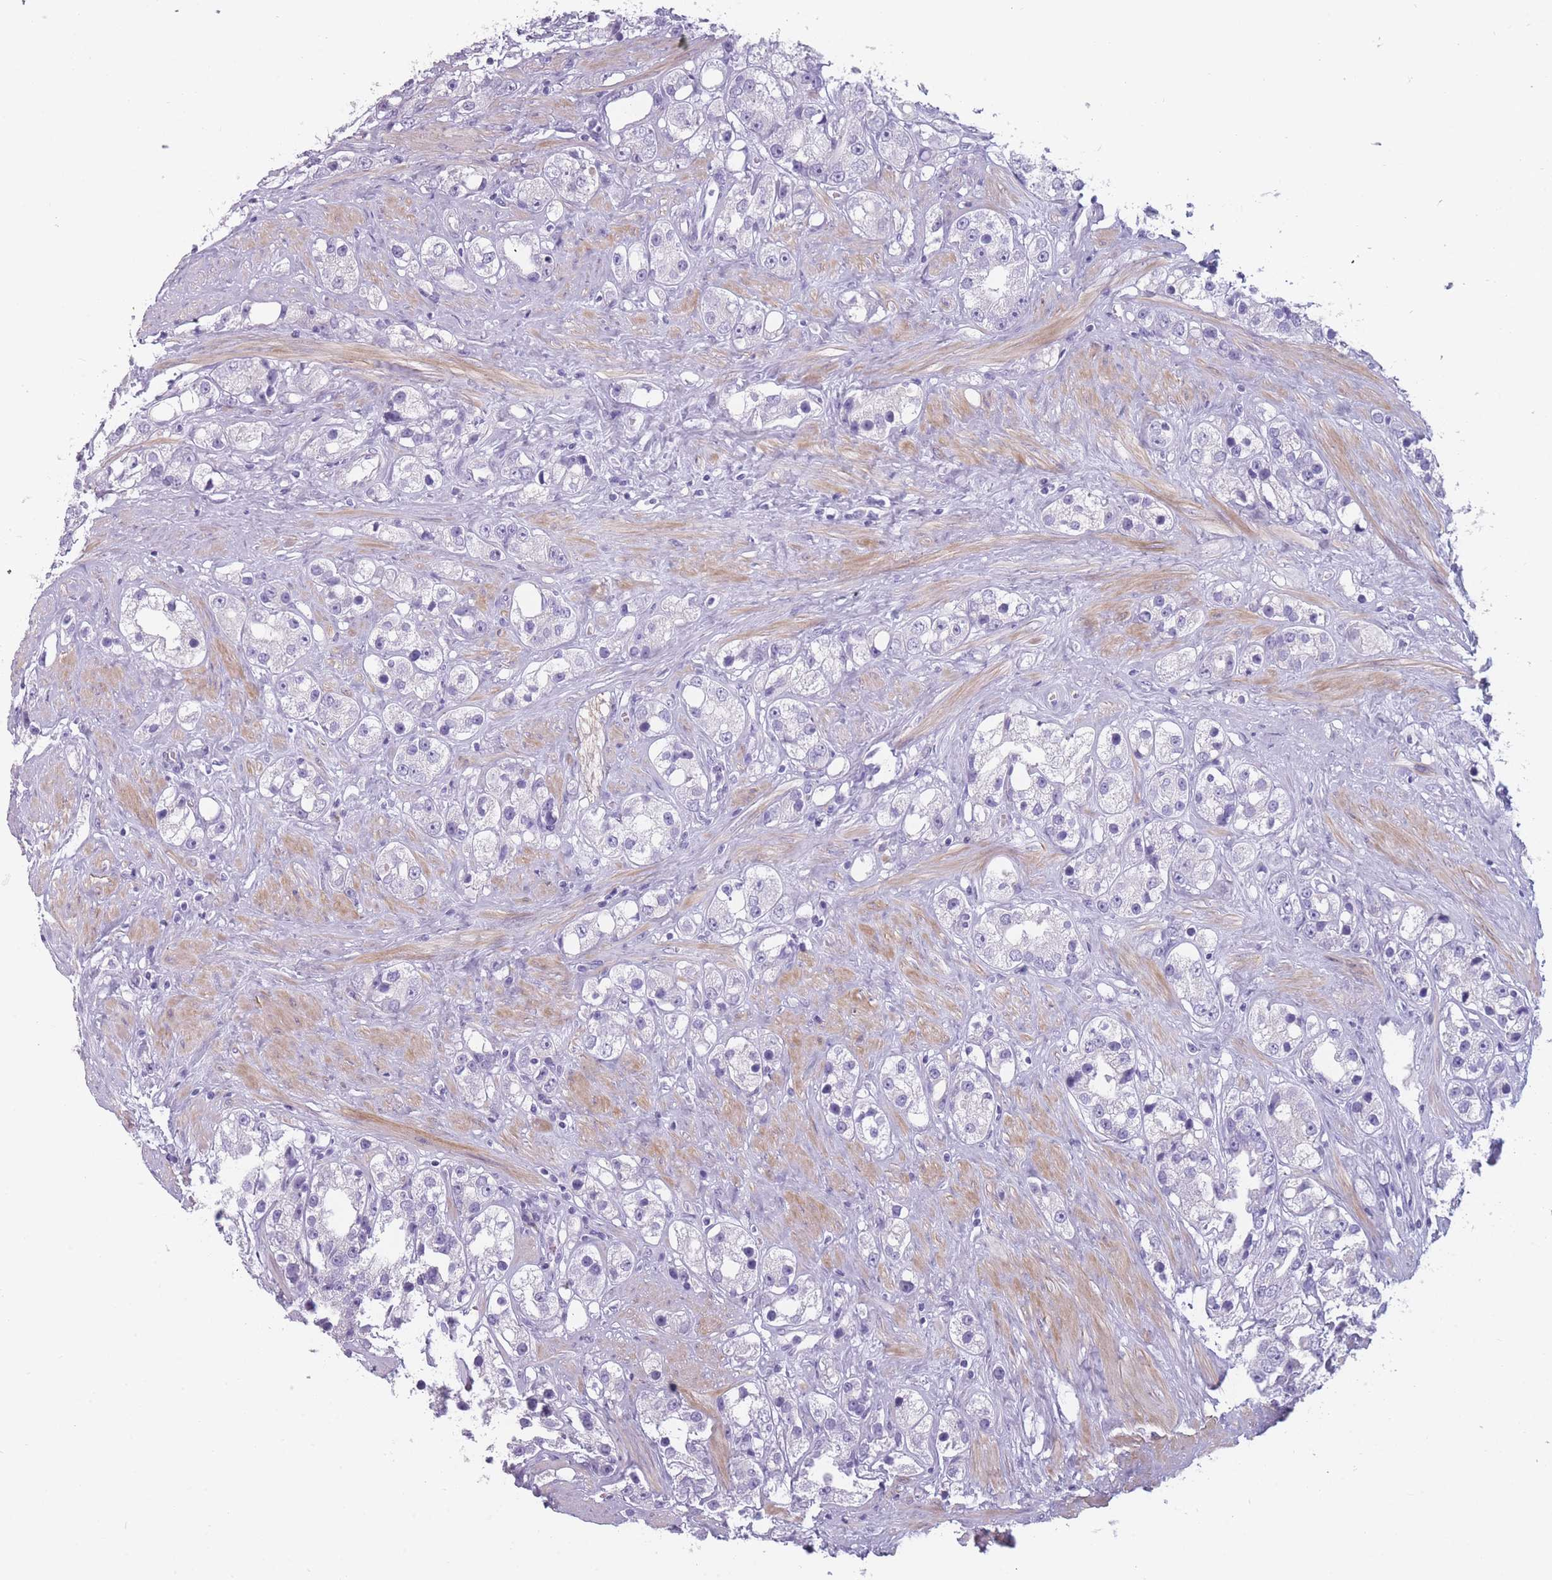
{"staining": {"intensity": "negative", "quantity": "none", "location": "none"}, "tissue": "prostate cancer", "cell_type": "Tumor cells", "image_type": "cancer", "snomed": [{"axis": "morphology", "description": "Adenocarcinoma, NOS"}, {"axis": "topography", "description": "Prostate"}], "caption": "Immunohistochemistry photomicrograph of adenocarcinoma (prostate) stained for a protein (brown), which exhibits no staining in tumor cells. (DAB (3,3'-diaminobenzidine) immunohistochemistry, high magnification).", "gene": "PPFIA3", "patient": {"sex": "male", "age": 79}}